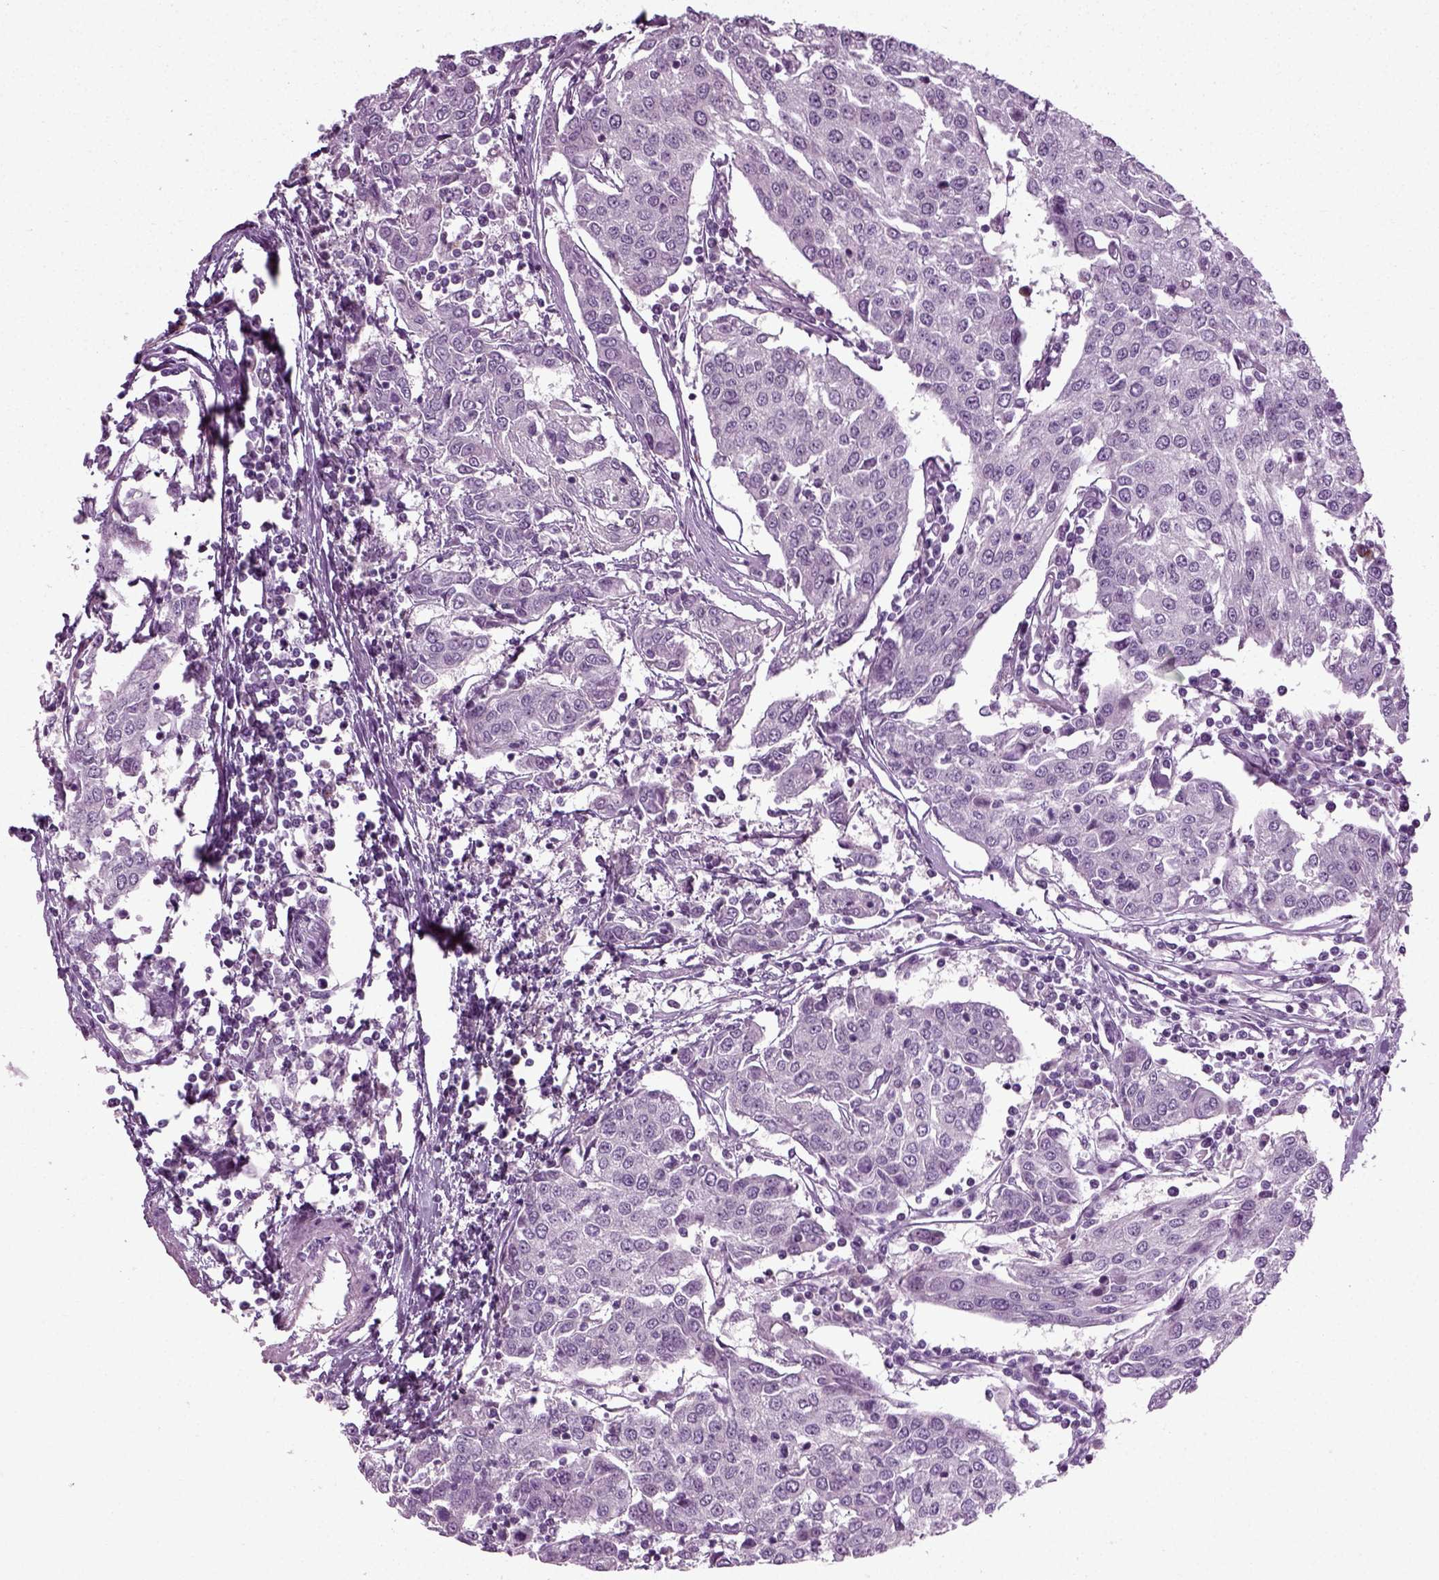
{"staining": {"intensity": "negative", "quantity": "none", "location": "none"}, "tissue": "urothelial cancer", "cell_type": "Tumor cells", "image_type": "cancer", "snomed": [{"axis": "morphology", "description": "Urothelial carcinoma, High grade"}, {"axis": "topography", "description": "Urinary bladder"}], "caption": "Immunohistochemistry (IHC) of urothelial carcinoma (high-grade) exhibits no positivity in tumor cells.", "gene": "SCG5", "patient": {"sex": "female", "age": 85}}